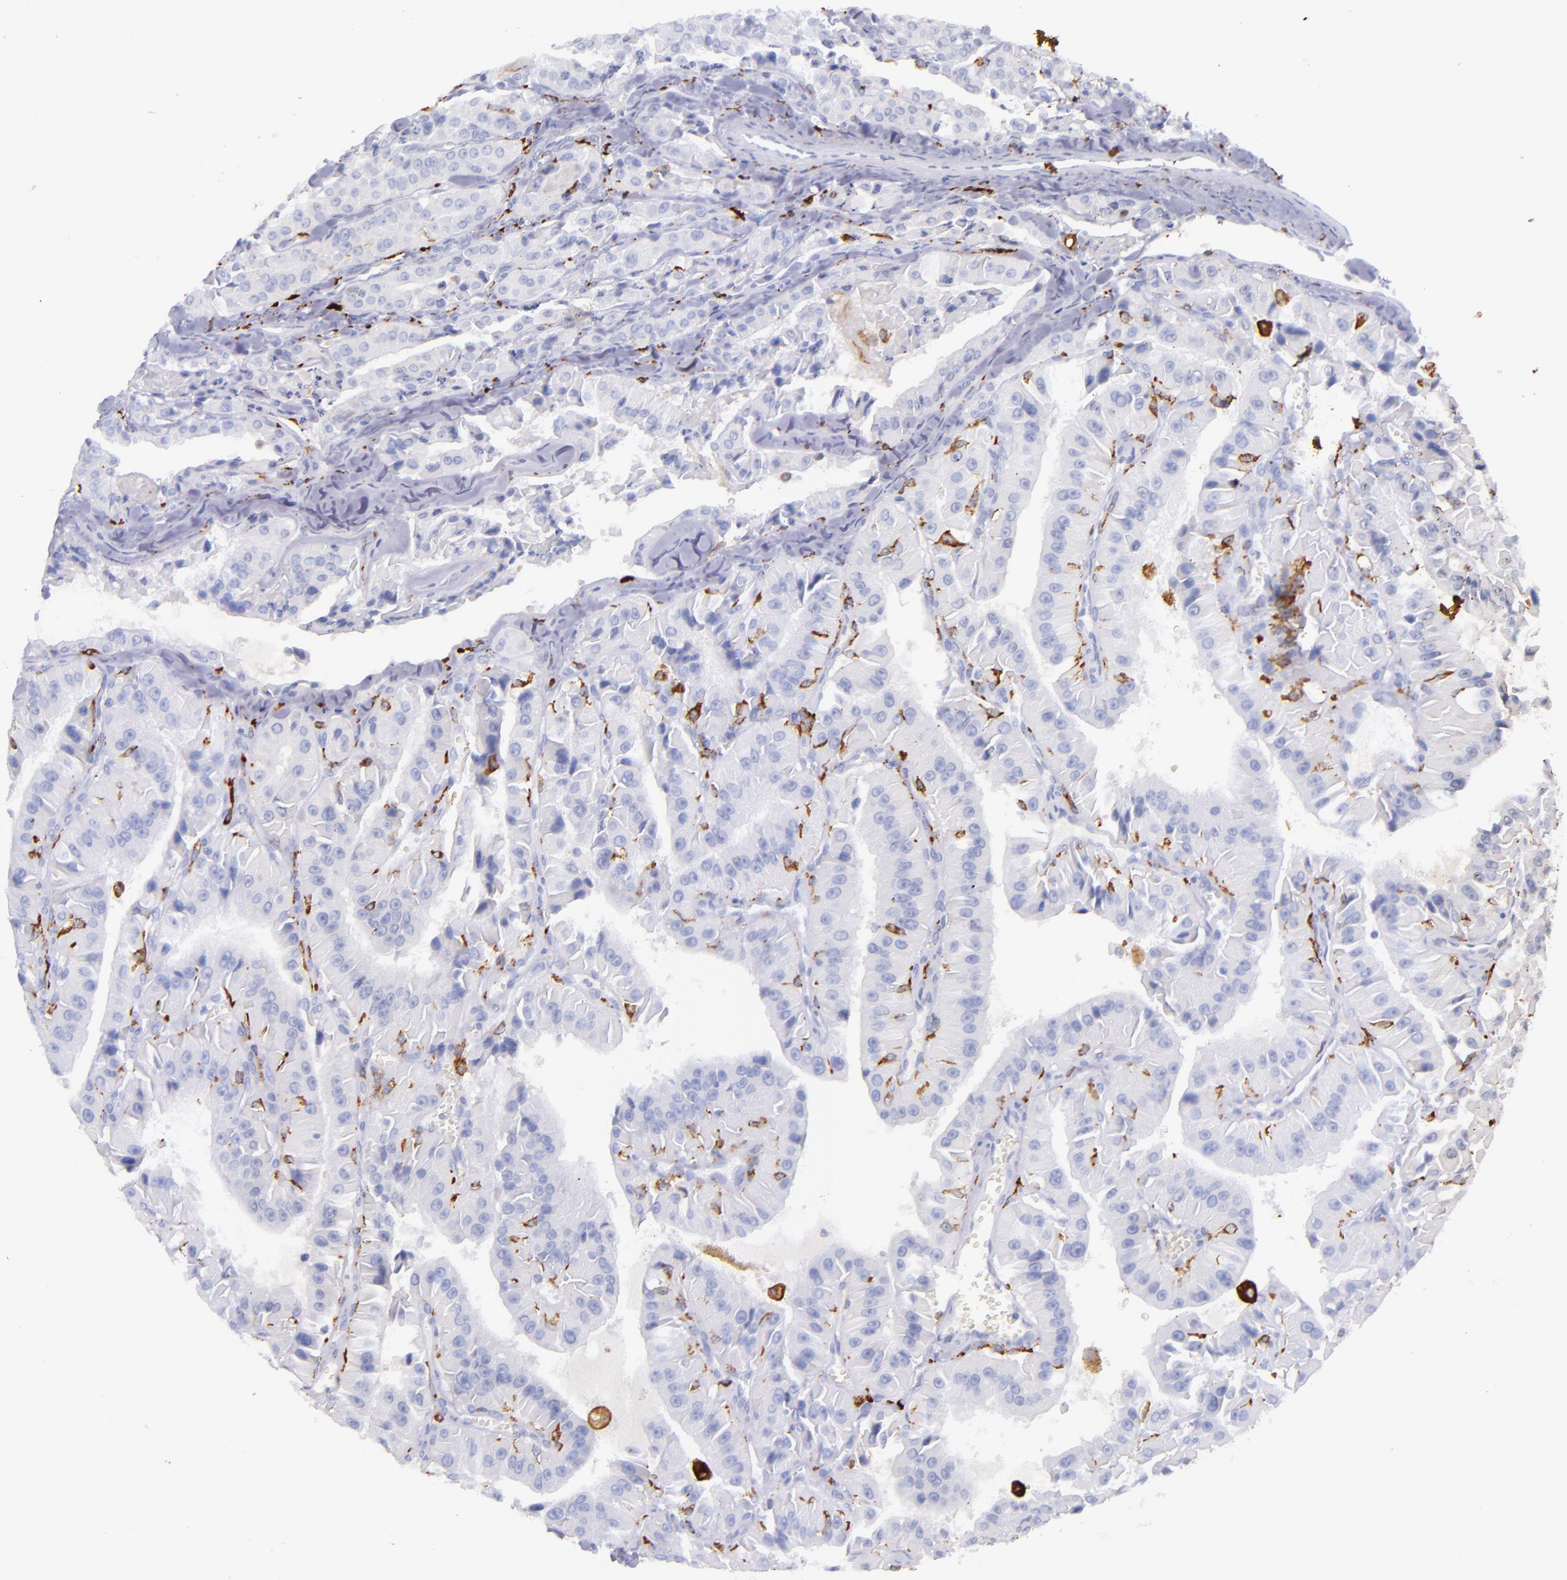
{"staining": {"intensity": "negative", "quantity": "none", "location": "none"}, "tissue": "thyroid cancer", "cell_type": "Tumor cells", "image_type": "cancer", "snomed": [{"axis": "morphology", "description": "Carcinoma, NOS"}, {"axis": "topography", "description": "Thyroid gland"}], "caption": "Tumor cells show no significant staining in thyroid carcinoma.", "gene": "CD163", "patient": {"sex": "male", "age": 76}}